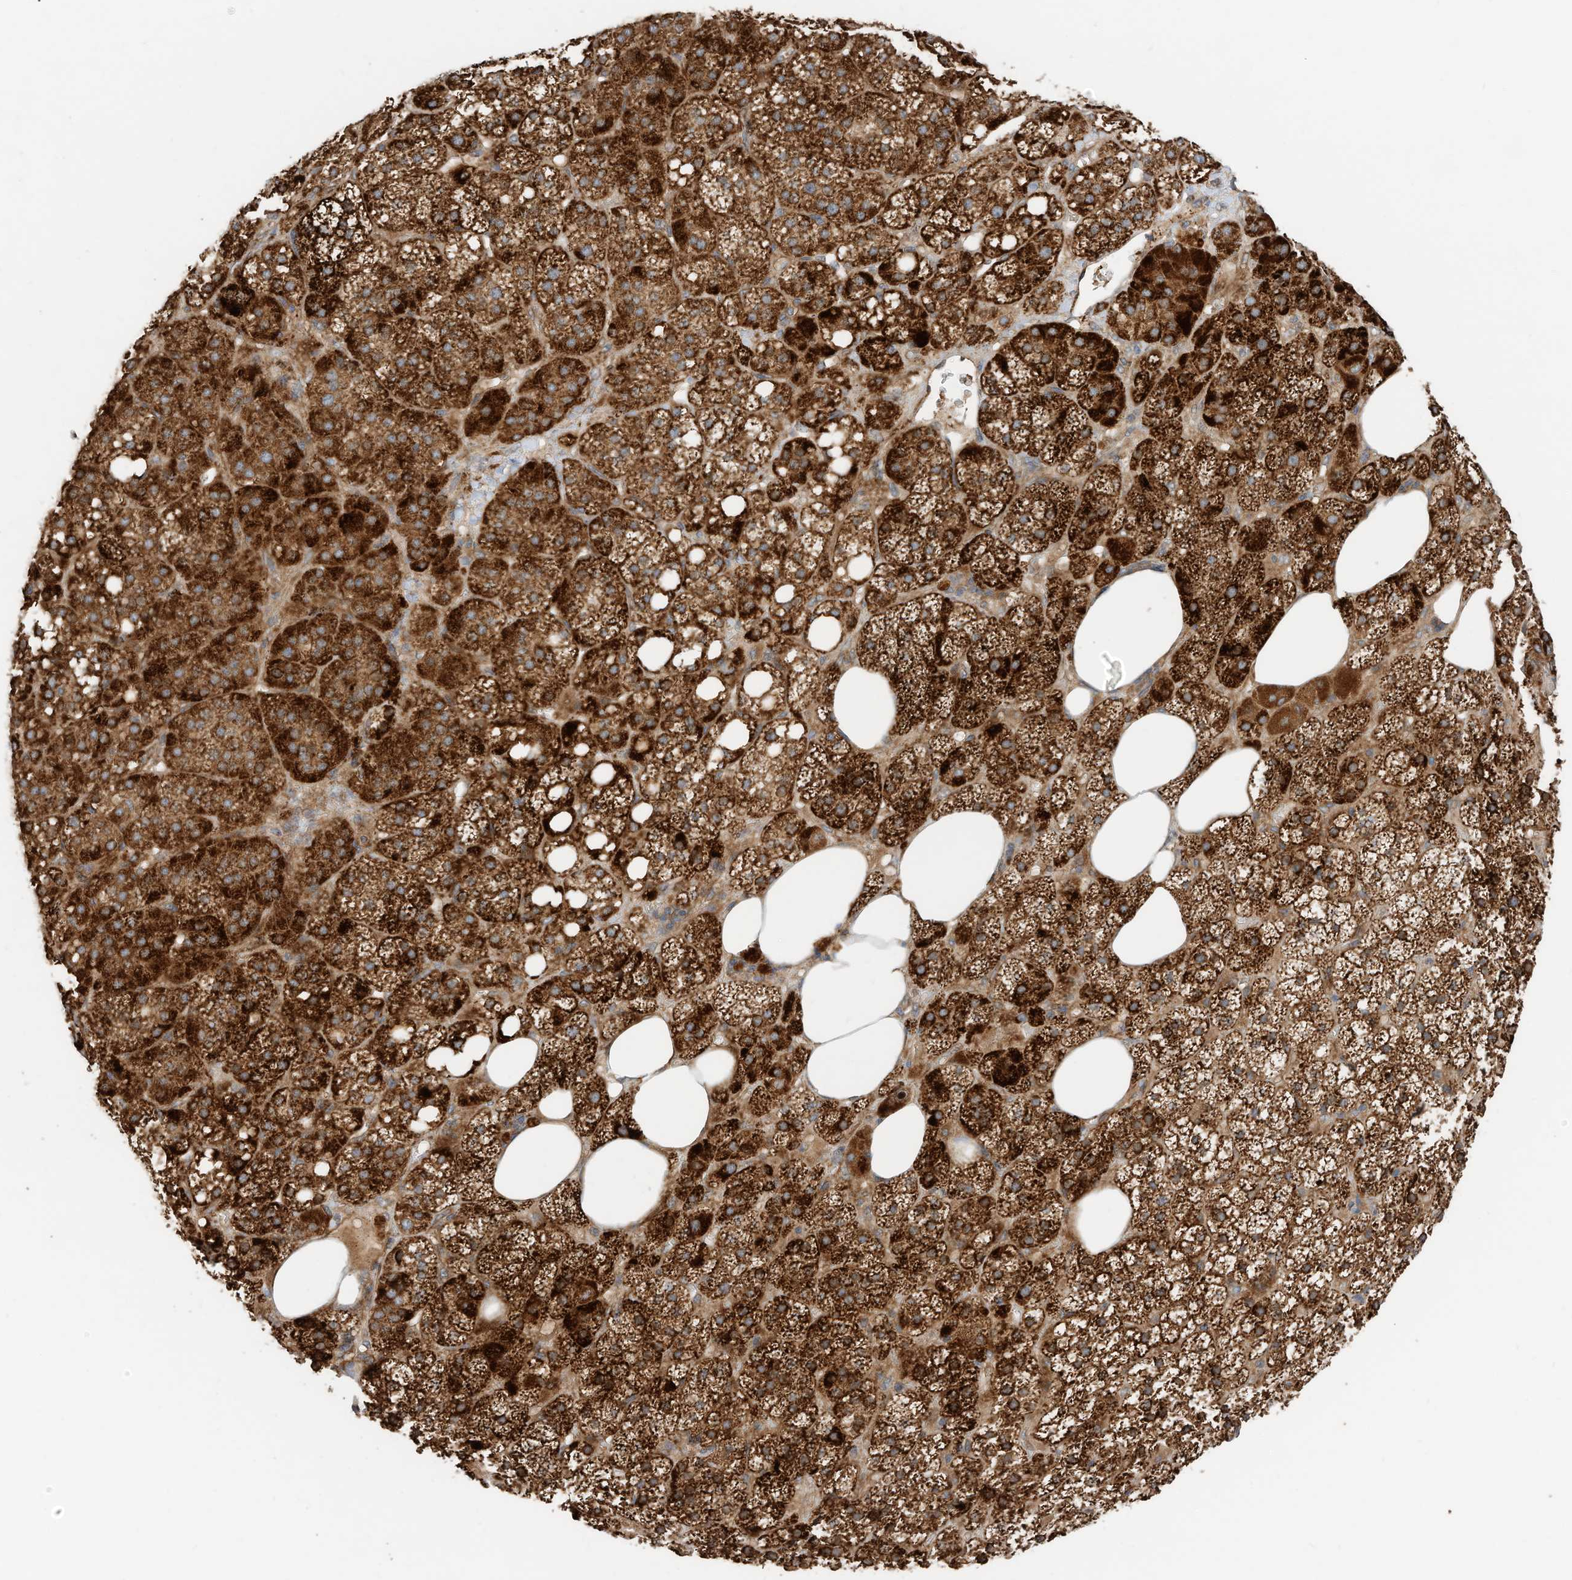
{"staining": {"intensity": "strong", "quantity": ">75%", "location": "cytoplasmic/membranous"}, "tissue": "adrenal gland", "cell_type": "Glandular cells", "image_type": "normal", "snomed": [{"axis": "morphology", "description": "Normal tissue, NOS"}, {"axis": "topography", "description": "Adrenal gland"}], "caption": "Immunohistochemistry staining of unremarkable adrenal gland, which demonstrates high levels of strong cytoplasmic/membranous staining in approximately >75% of glandular cells indicating strong cytoplasmic/membranous protein positivity. The staining was performed using DAB (3,3'-diaminobenzidine) (brown) for protein detection and nuclei were counterstained in hematoxylin (blue).", "gene": "CPAMD8", "patient": {"sex": "female", "age": 59}}